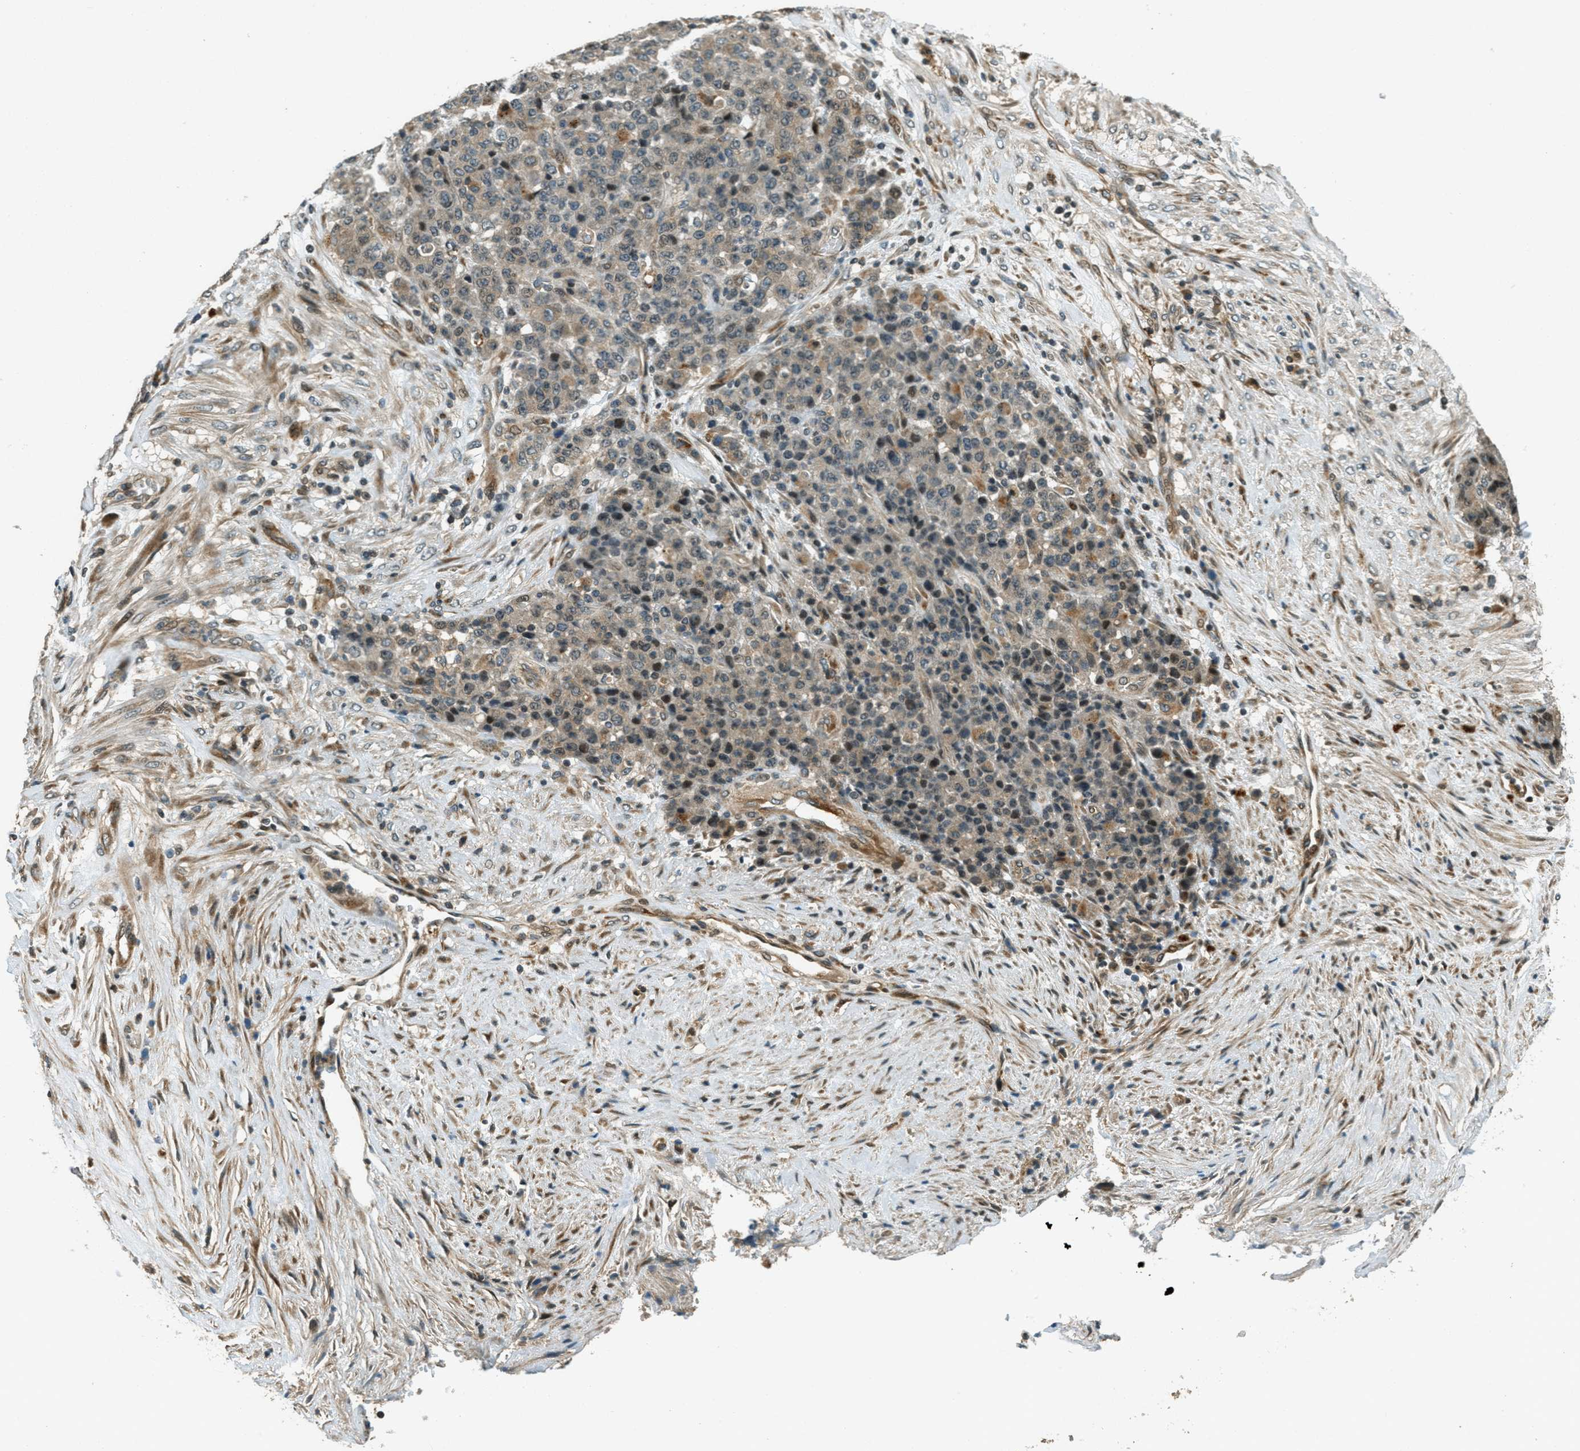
{"staining": {"intensity": "moderate", "quantity": "25%-75%", "location": "cytoplasmic/membranous,nuclear"}, "tissue": "stomach cancer", "cell_type": "Tumor cells", "image_type": "cancer", "snomed": [{"axis": "morphology", "description": "Adenocarcinoma, NOS"}, {"axis": "topography", "description": "Stomach"}], "caption": "The immunohistochemical stain shows moderate cytoplasmic/membranous and nuclear expression in tumor cells of stomach cancer tissue.", "gene": "PTPN23", "patient": {"sex": "female", "age": 73}}